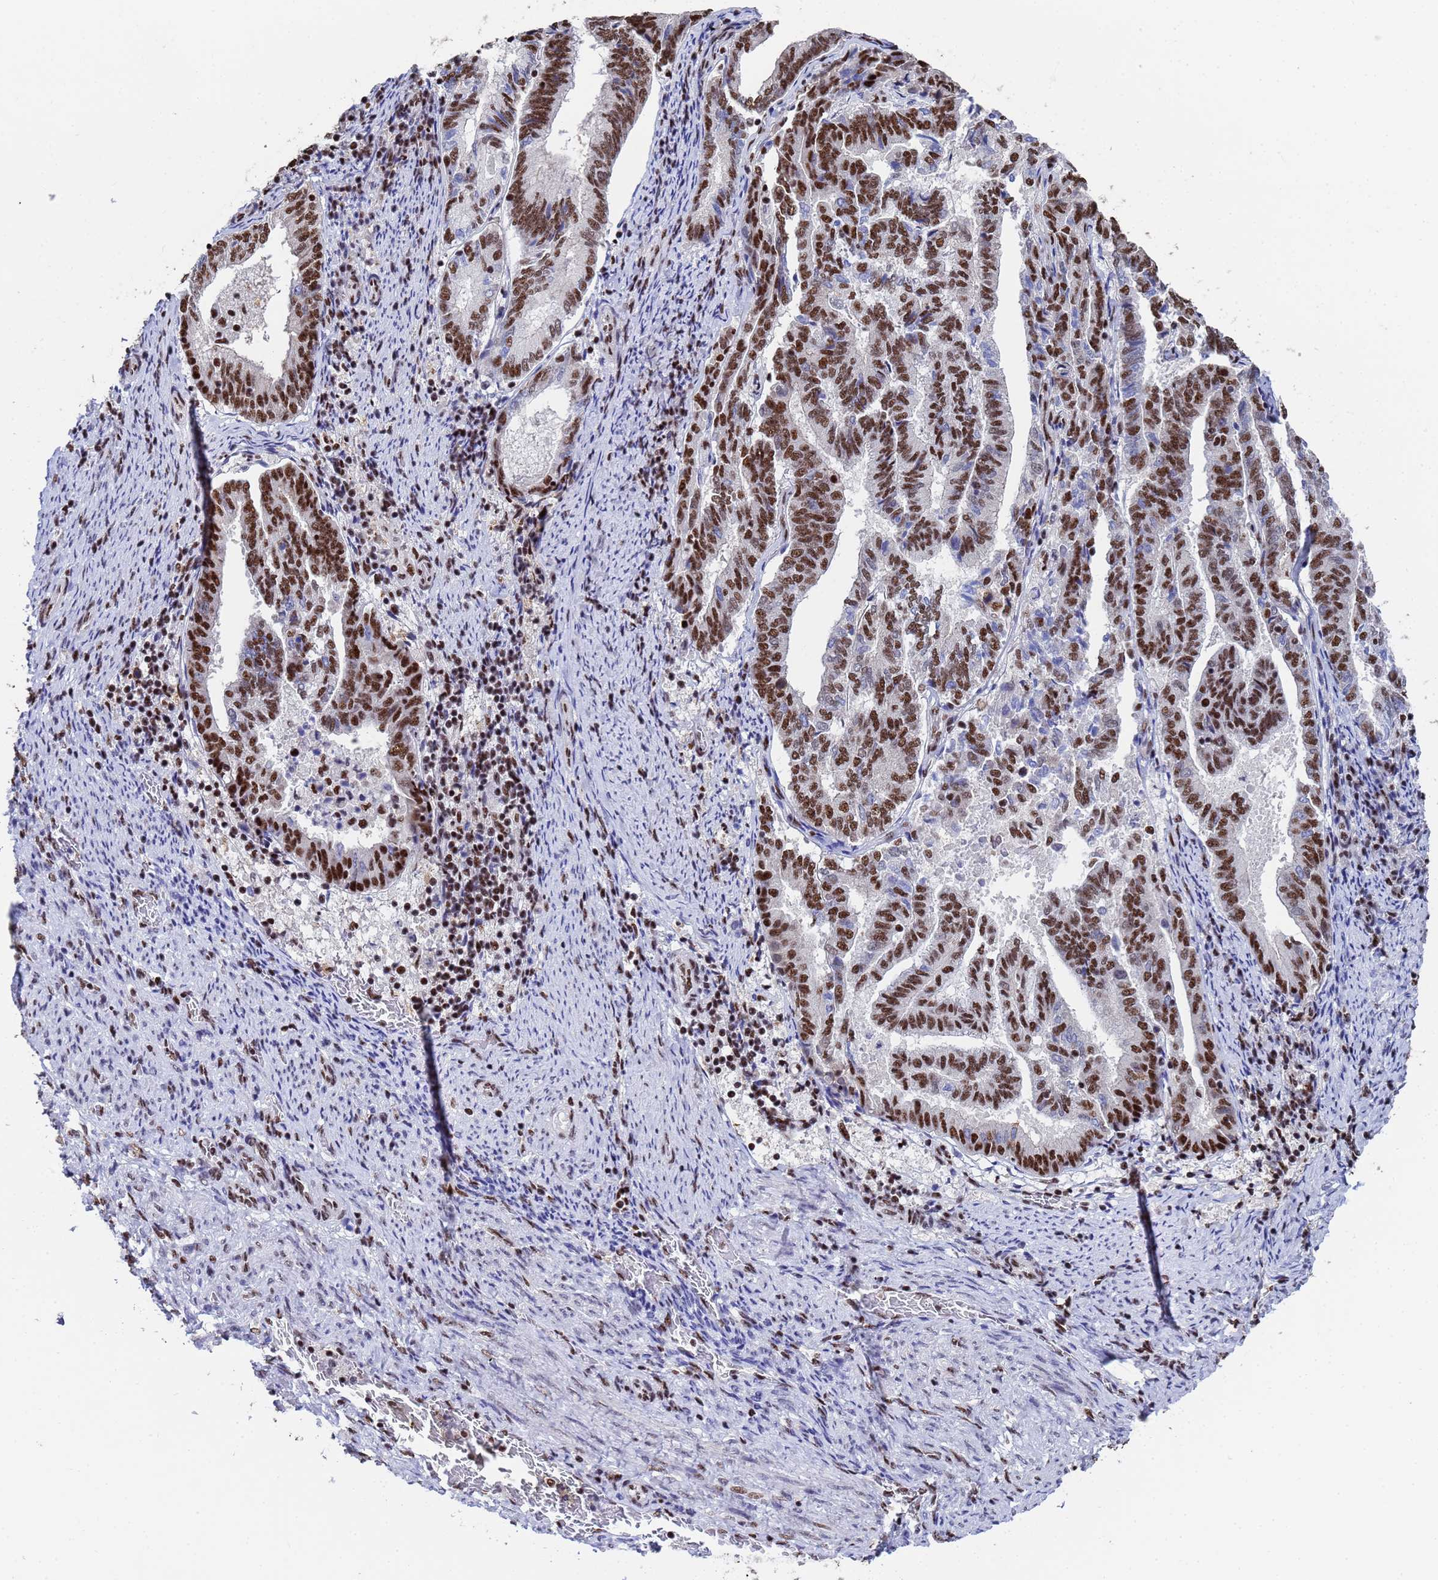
{"staining": {"intensity": "strong", "quantity": ">75%", "location": "nuclear"}, "tissue": "endometrial cancer", "cell_type": "Tumor cells", "image_type": "cancer", "snomed": [{"axis": "morphology", "description": "Adenocarcinoma, NOS"}, {"axis": "topography", "description": "Endometrium"}], "caption": "Endometrial adenocarcinoma stained for a protein reveals strong nuclear positivity in tumor cells.", "gene": "SF3B2", "patient": {"sex": "female", "age": 80}}